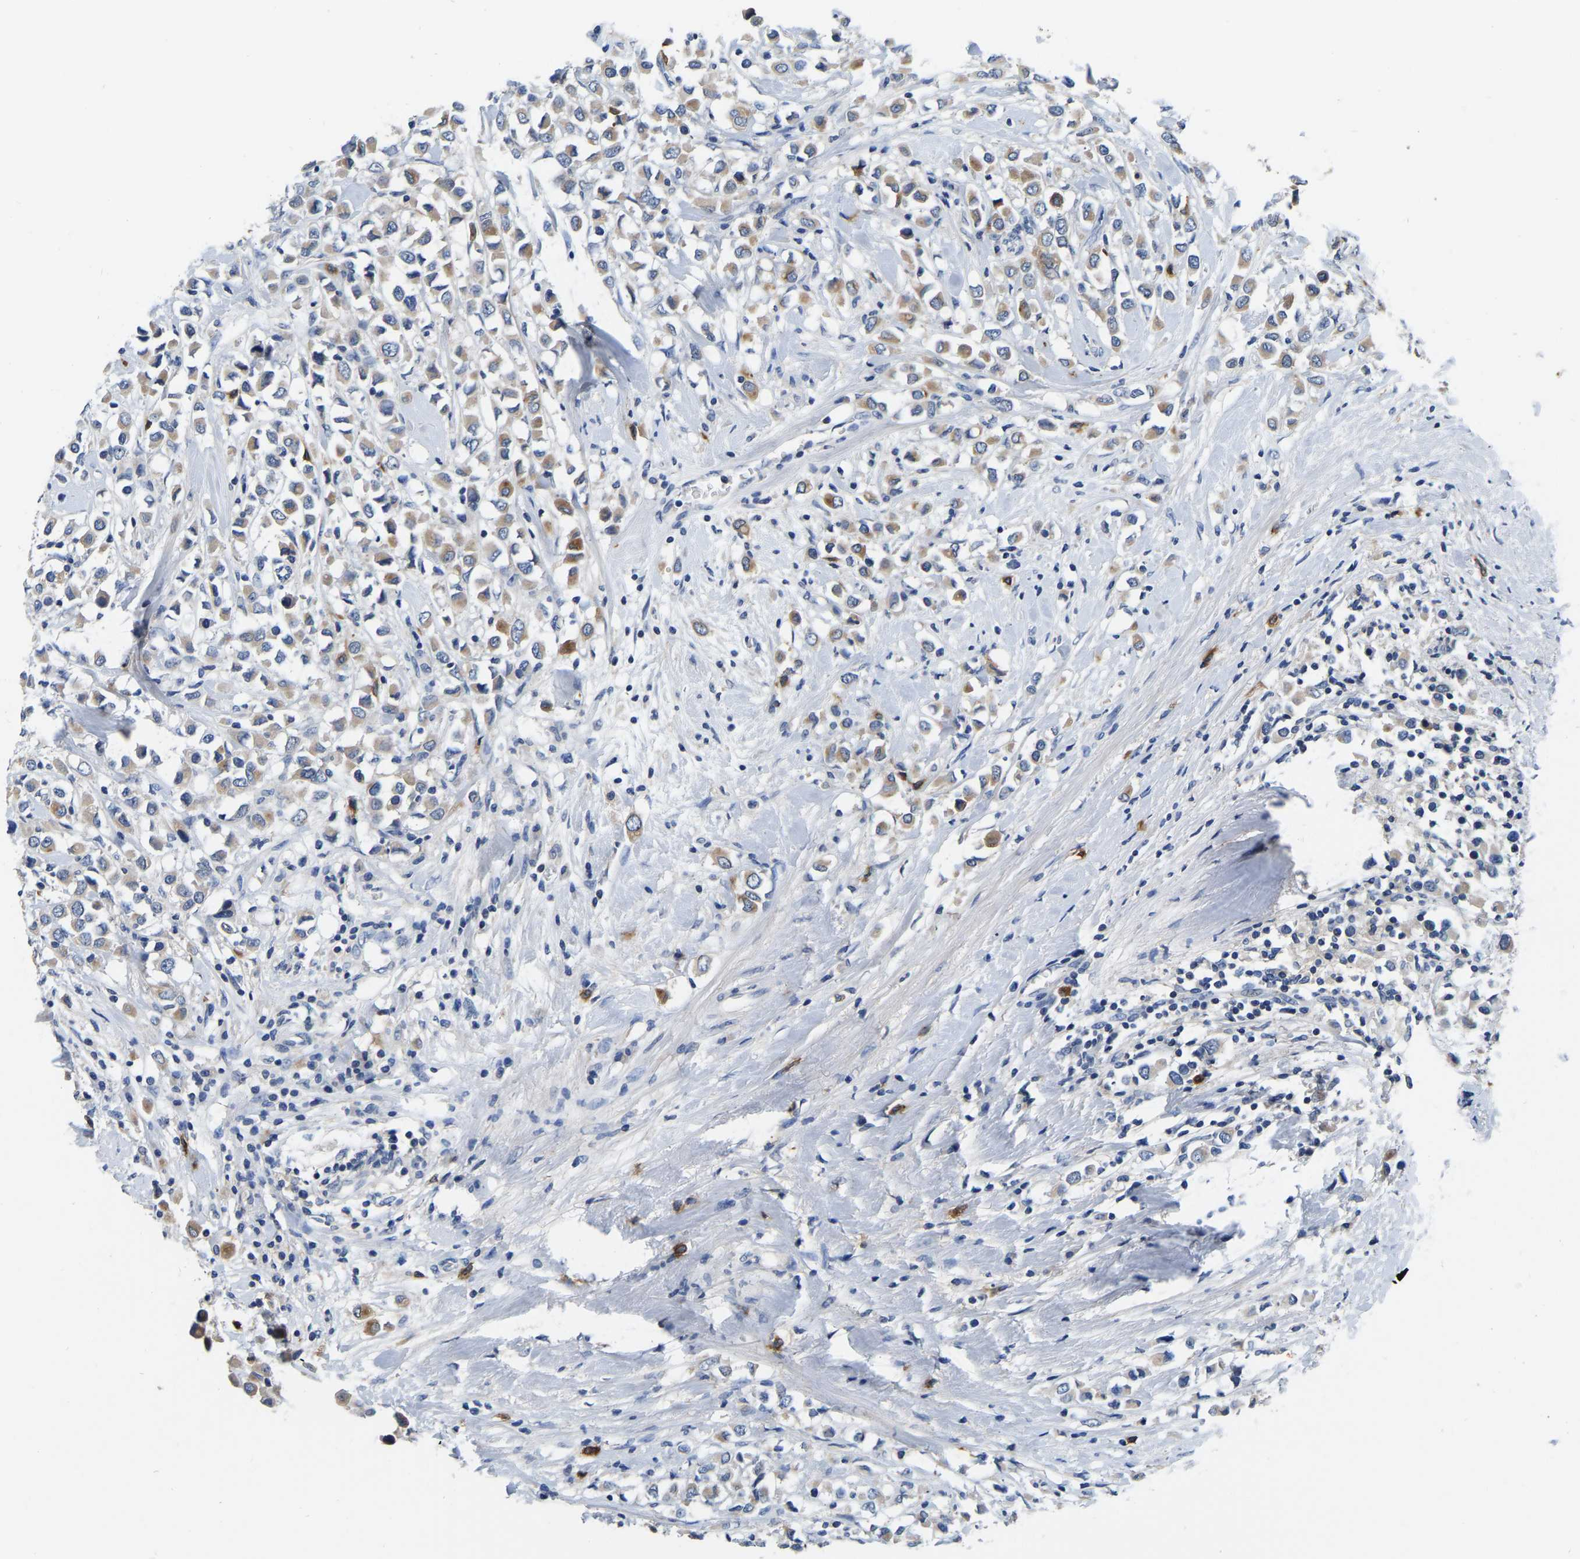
{"staining": {"intensity": "moderate", "quantity": ">75%", "location": "cytoplasmic/membranous"}, "tissue": "breast cancer", "cell_type": "Tumor cells", "image_type": "cancer", "snomed": [{"axis": "morphology", "description": "Duct carcinoma"}, {"axis": "topography", "description": "Breast"}], "caption": "Protein staining reveals moderate cytoplasmic/membranous positivity in approximately >75% of tumor cells in breast cancer.", "gene": "RAB27B", "patient": {"sex": "female", "age": 61}}